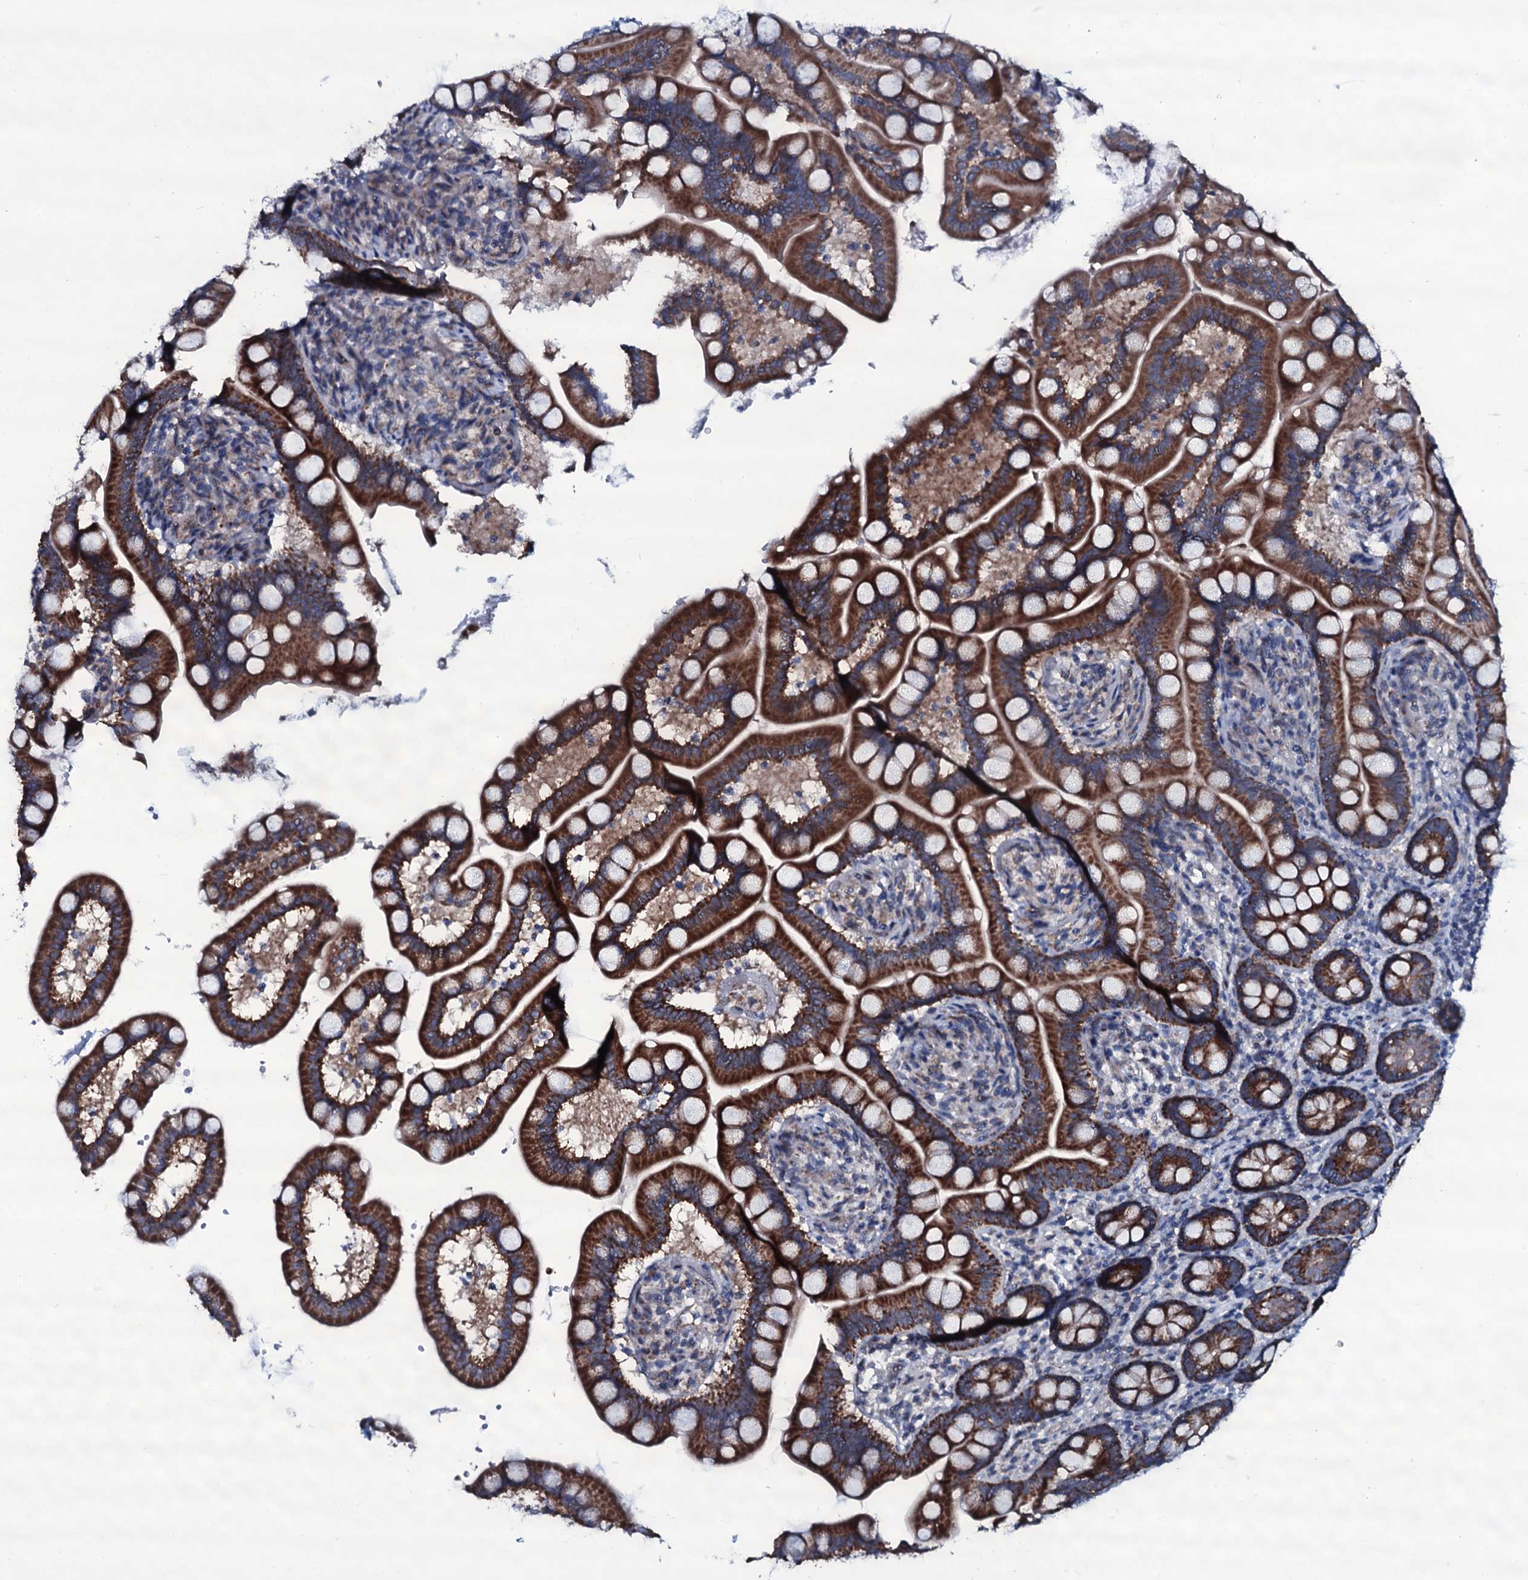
{"staining": {"intensity": "strong", "quantity": "25%-75%", "location": "cytoplasmic/membranous"}, "tissue": "small intestine", "cell_type": "Glandular cells", "image_type": "normal", "snomed": [{"axis": "morphology", "description": "Normal tissue, NOS"}, {"axis": "topography", "description": "Small intestine"}], "caption": "Strong cytoplasmic/membranous staining for a protein is identified in approximately 25%-75% of glandular cells of normal small intestine using immunohistochemistry.", "gene": "WIPF3", "patient": {"sex": "female", "age": 64}}